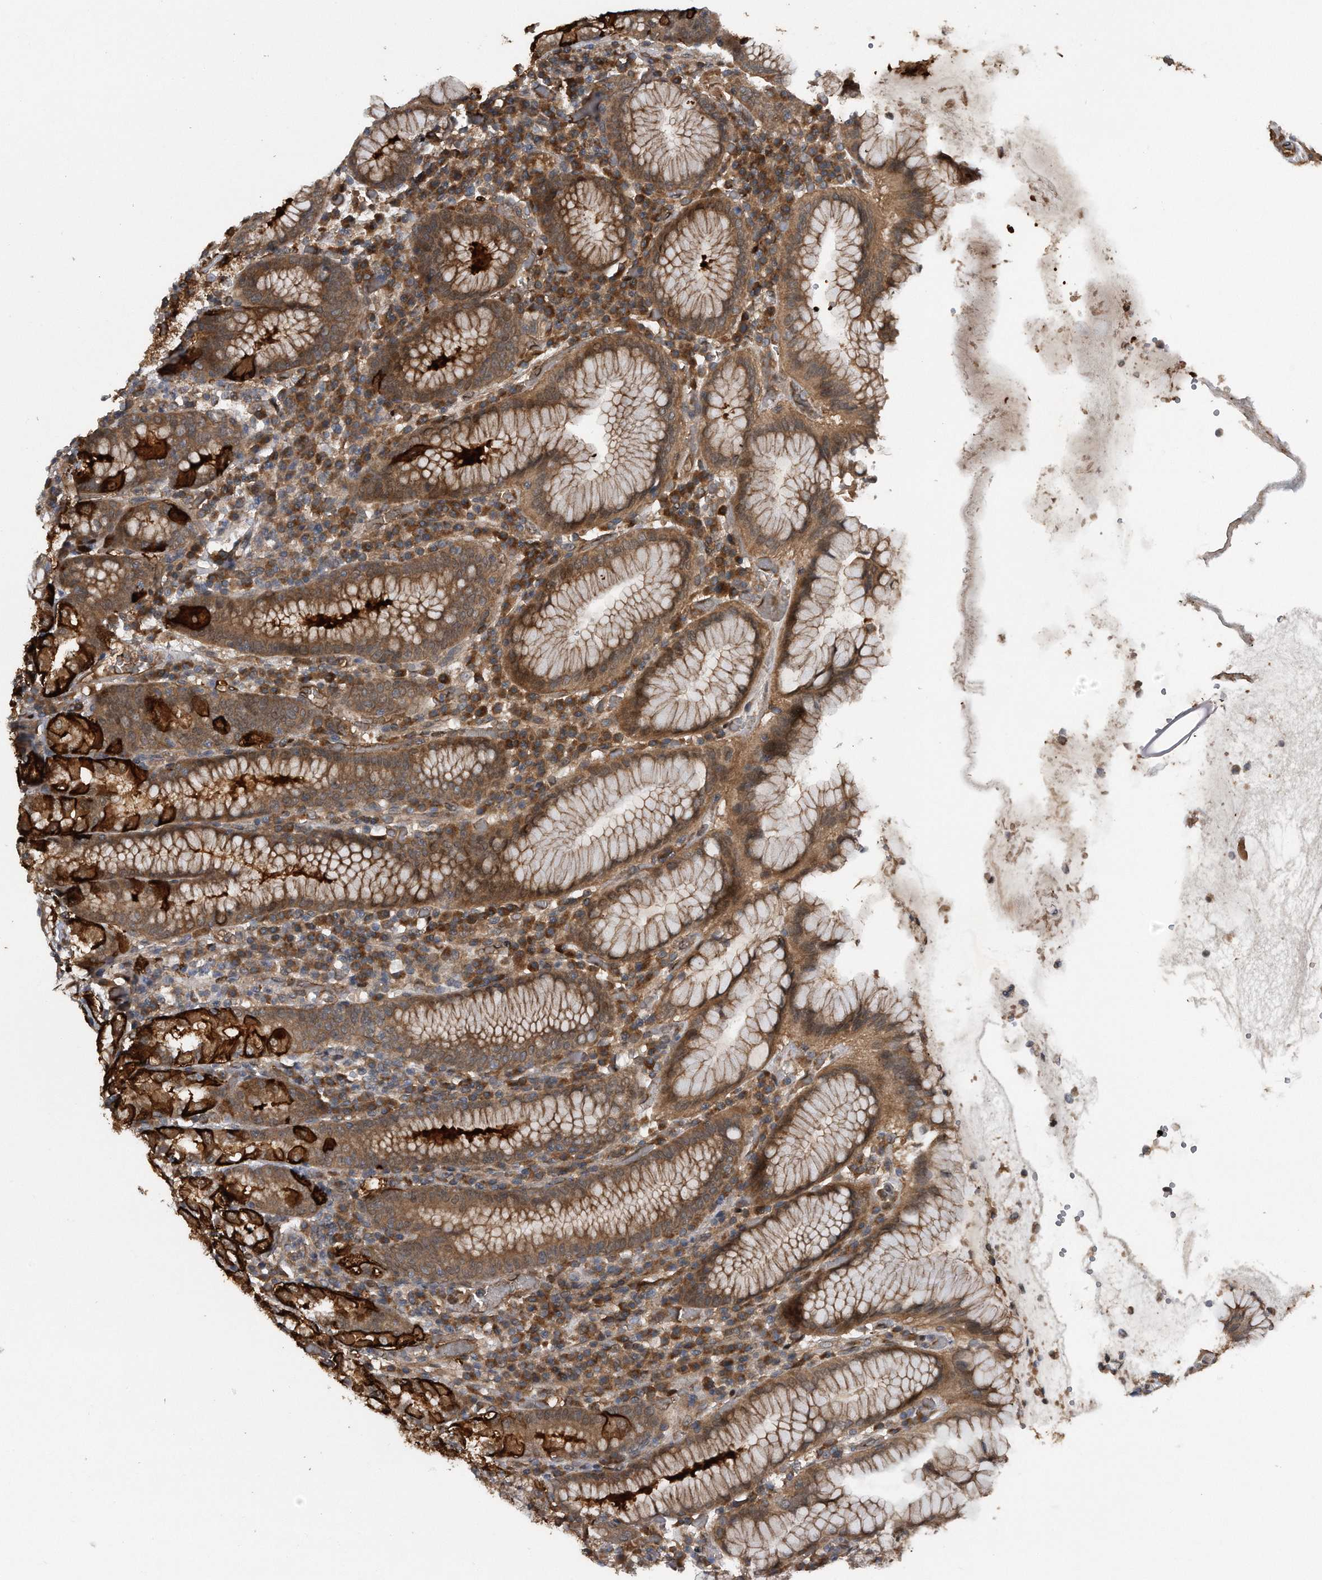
{"staining": {"intensity": "strong", "quantity": "25%-75%", "location": "cytoplasmic/membranous"}, "tissue": "stomach", "cell_type": "Glandular cells", "image_type": "normal", "snomed": [{"axis": "morphology", "description": "Normal tissue, NOS"}, {"axis": "topography", "description": "Stomach"}, {"axis": "topography", "description": "Stomach, lower"}], "caption": "A micrograph of human stomach stained for a protein reveals strong cytoplasmic/membranous brown staining in glandular cells.", "gene": "ZNF79", "patient": {"sex": "female", "age": 56}}